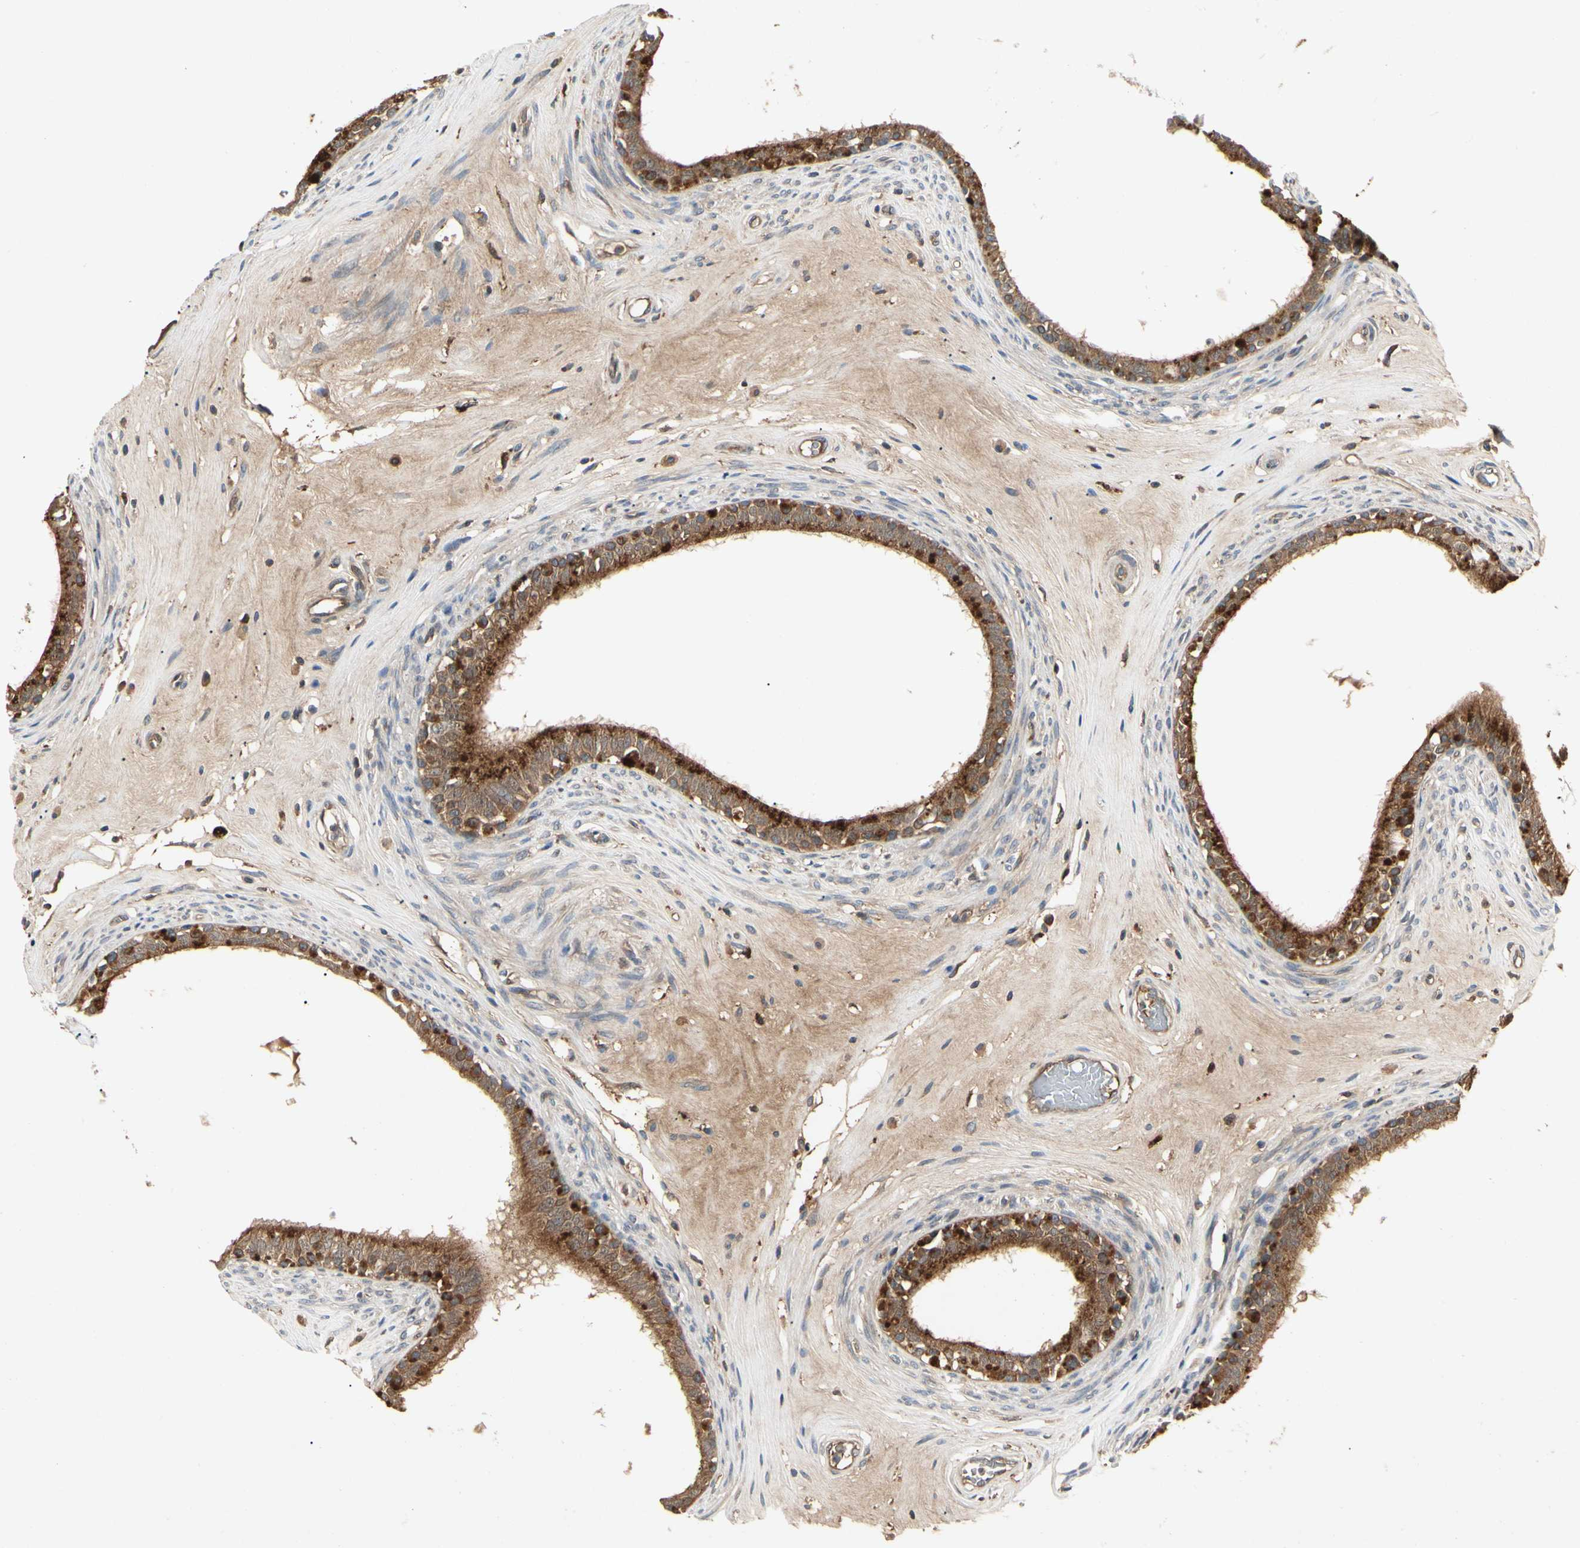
{"staining": {"intensity": "strong", "quantity": ">75%", "location": "cytoplasmic/membranous"}, "tissue": "epididymis", "cell_type": "Glandular cells", "image_type": "normal", "snomed": [{"axis": "morphology", "description": "Normal tissue, NOS"}, {"axis": "morphology", "description": "Inflammation, NOS"}, {"axis": "topography", "description": "Epididymis"}], "caption": "Immunohistochemical staining of normal epididymis shows >75% levels of strong cytoplasmic/membranous protein positivity in about >75% of glandular cells.", "gene": "RNF14", "patient": {"sex": "male", "age": 84}}